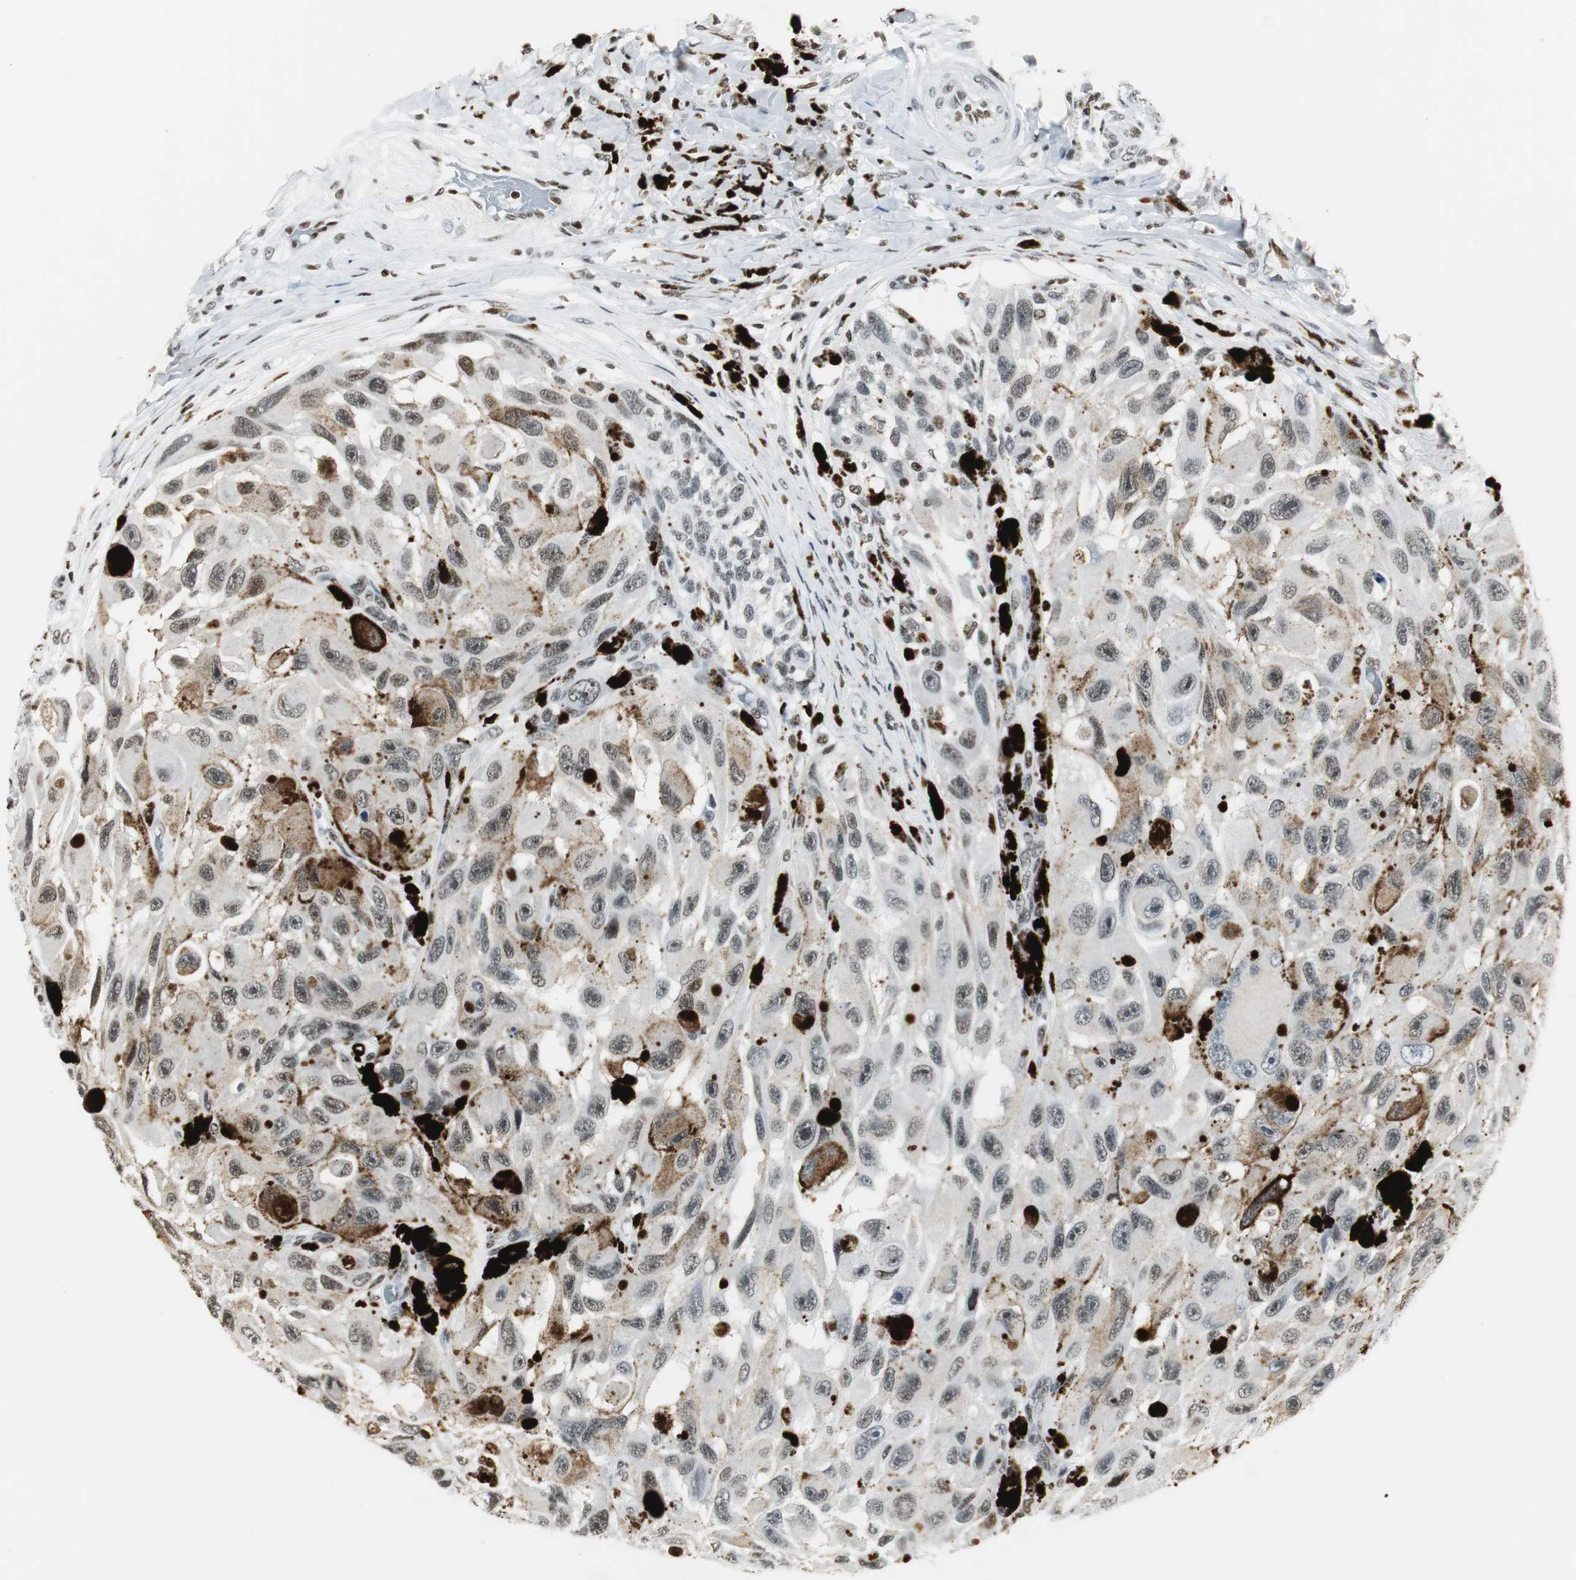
{"staining": {"intensity": "moderate", "quantity": "25%-75%", "location": "cytoplasmic/membranous,nuclear"}, "tissue": "melanoma", "cell_type": "Tumor cells", "image_type": "cancer", "snomed": [{"axis": "morphology", "description": "Malignant melanoma, NOS"}, {"axis": "topography", "description": "Skin"}], "caption": "Immunohistochemistry of melanoma displays medium levels of moderate cytoplasmic/membranous and nuclear expression in approximately 25%-75% of tumor cells.", "gene": "RBBP4", "patient": {"sex": "female", "age": 73}}